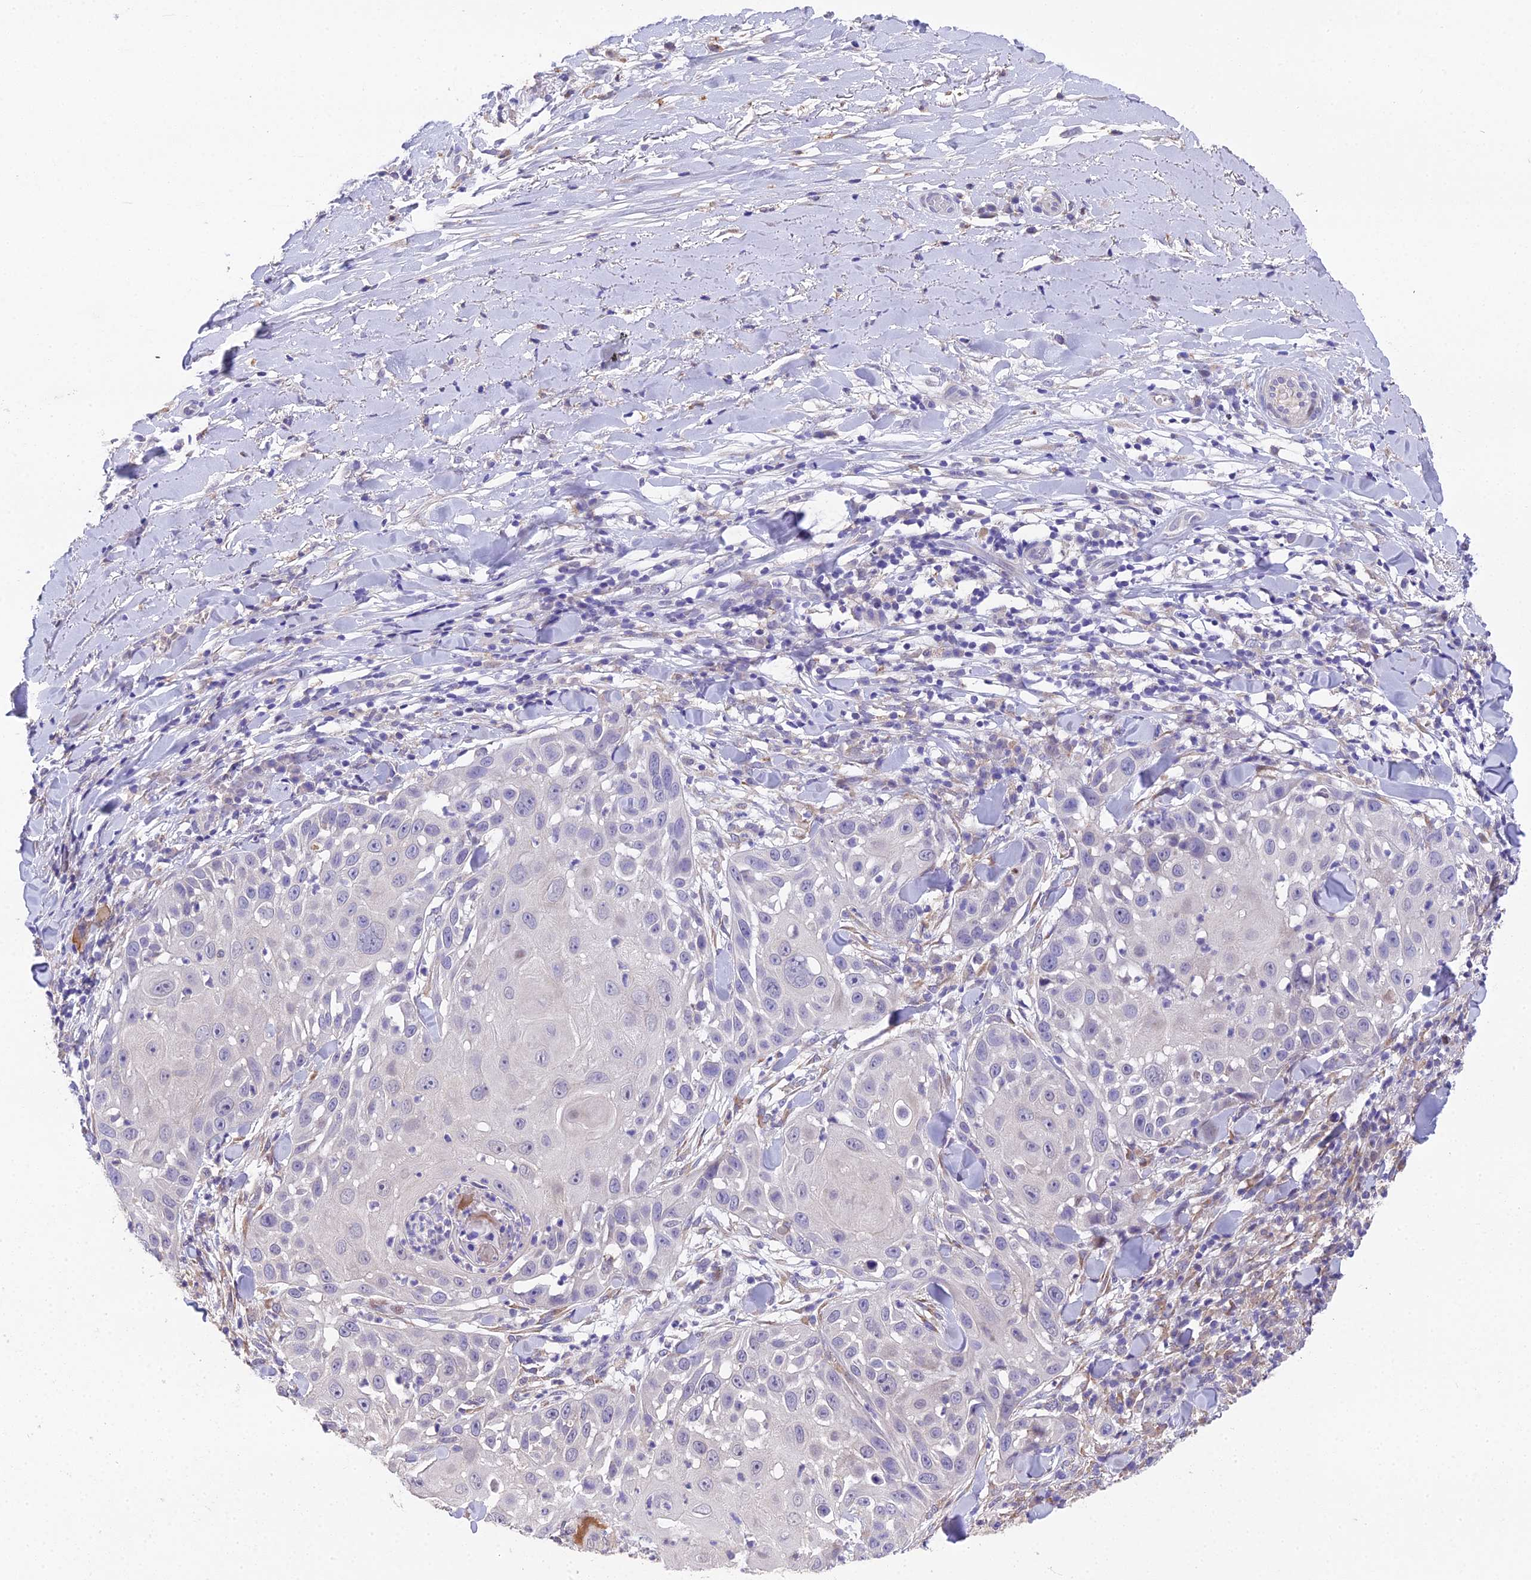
{"staining": {"intensity": "weak", "quantity": "<25%", "location": "nuclear"}, "tissue": "skin cancer", "cell_type": "Tumor cells", "image_type": "cancer", "snomed": [{"axis": "morphology", "description": "Squamous cell carcinoma, NOS"}, {"axis": "topography", "description": "Skin"}], "caption": "Skin squamous cell carcinoma was stained to show a protein in brown. There is no significant staining in tumor cells. Nuclei are stained in blue.", "gene": "PUS10", "patient": {"sex": "female", "age": 44}}